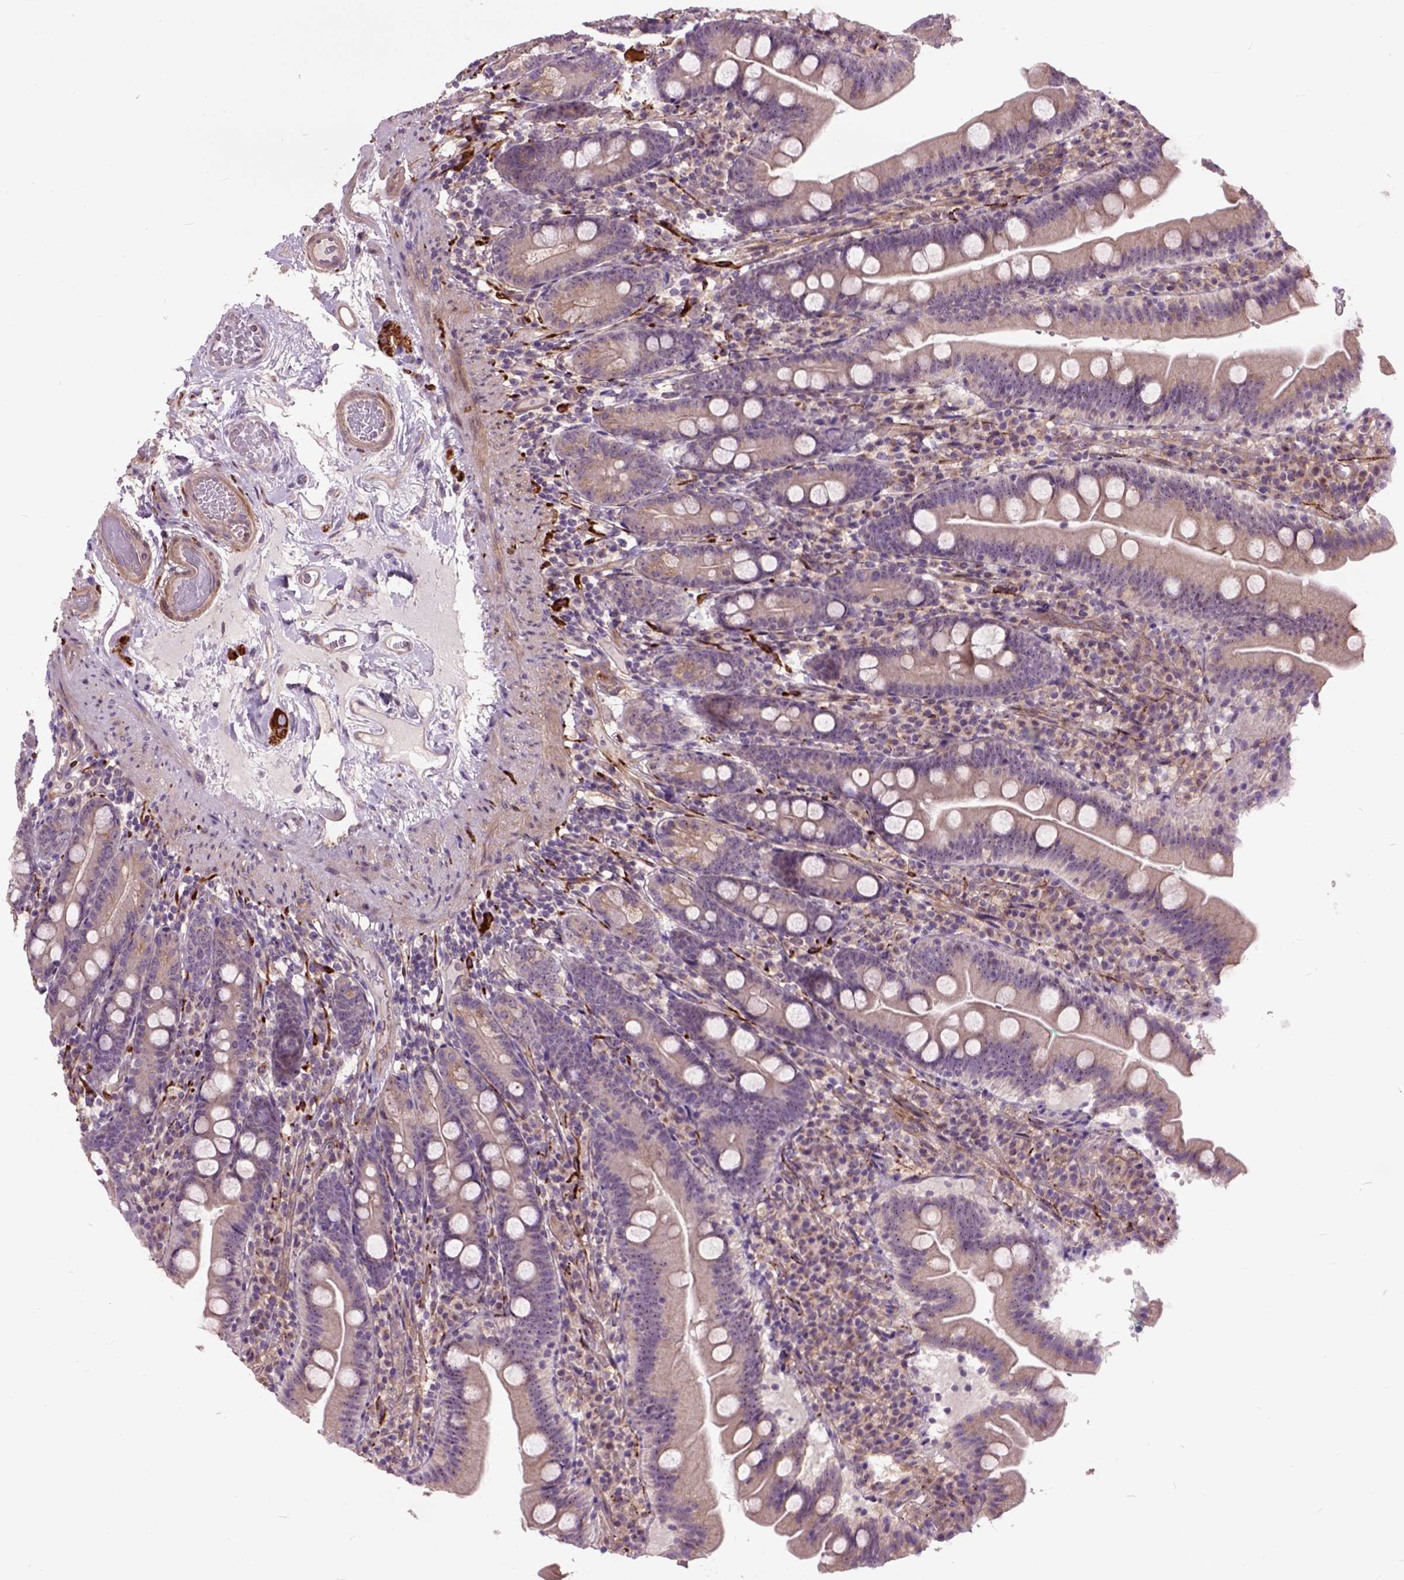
{"staining": {"intensity": "negative", "quantity": "none", "location": "none"}, "tissue": "duodenum", "cell_type": "Glandular cells", "image_type": "normal", "snomed": [{"axis": "morphology", "description": "Normal tissue, NOS"}, {"axis": "topography", "description": "Duodenum"}], "caption": "The photomicrograph displays no significant positivity in glandular cells of duodenum.", "gene": "MAPT", "patient": {"sex": "female", "age": 67}}